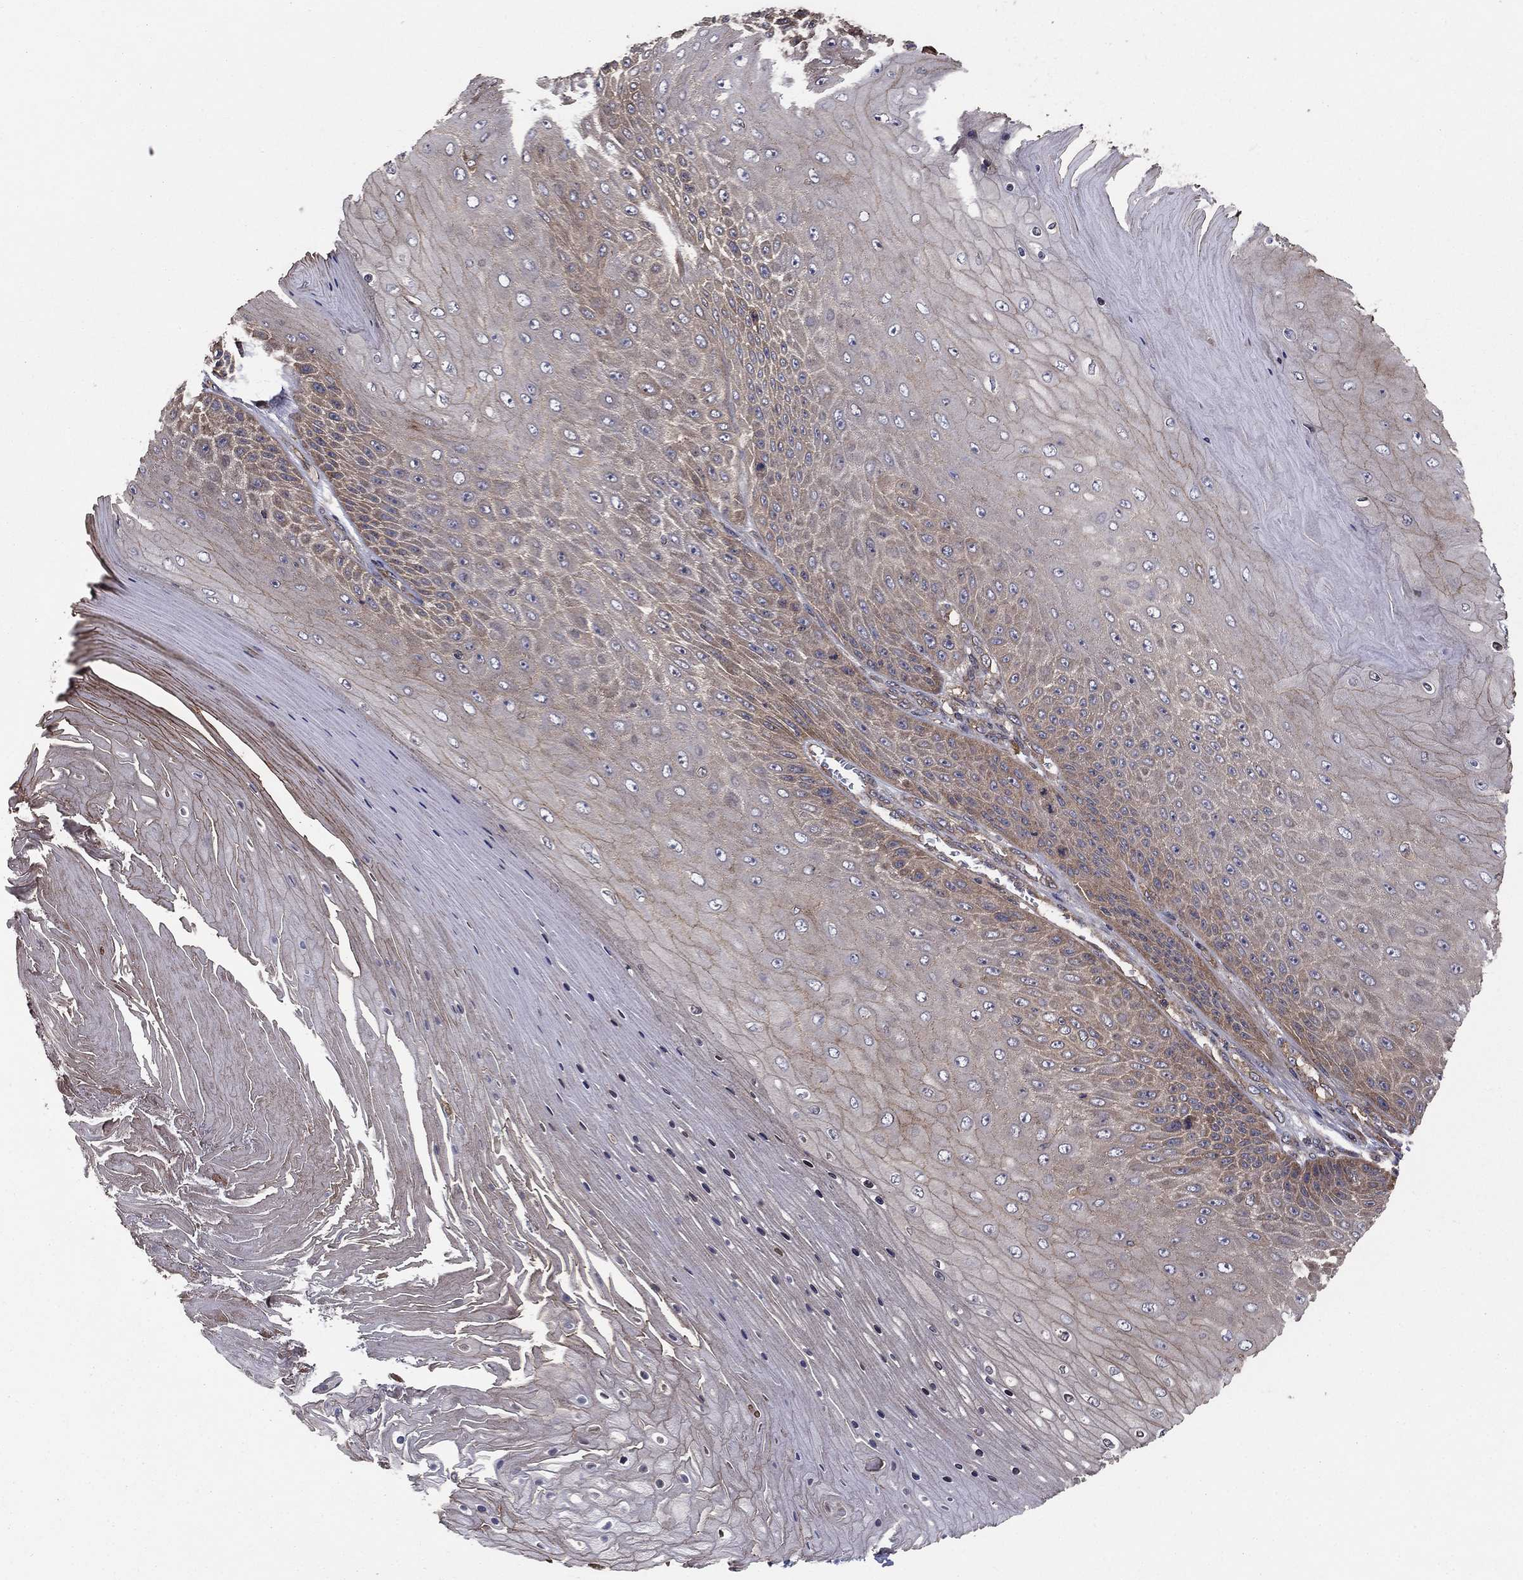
{"staining": {"intensity": "weak", "quantity": "<25%", "location": "cytoplasmic/membranous"}, "tissue": "skin cancer", "cell_type": "Tumor cells", "image_type": "cancer", "snomed": [{"axis": "morphology", "description": "Squamous cell carcinoma, NOS"}, {"axis": "topography", "description": "Skin"}], "caption": "This micrograph is of skin cancer stained with immunohistochemistry to label a protein in brown with the nuclei are counter-stained blue. There is no positivity in tumor cells.", "gene": "BABAM2", "patient": {"sex": "male", "age": 62}}